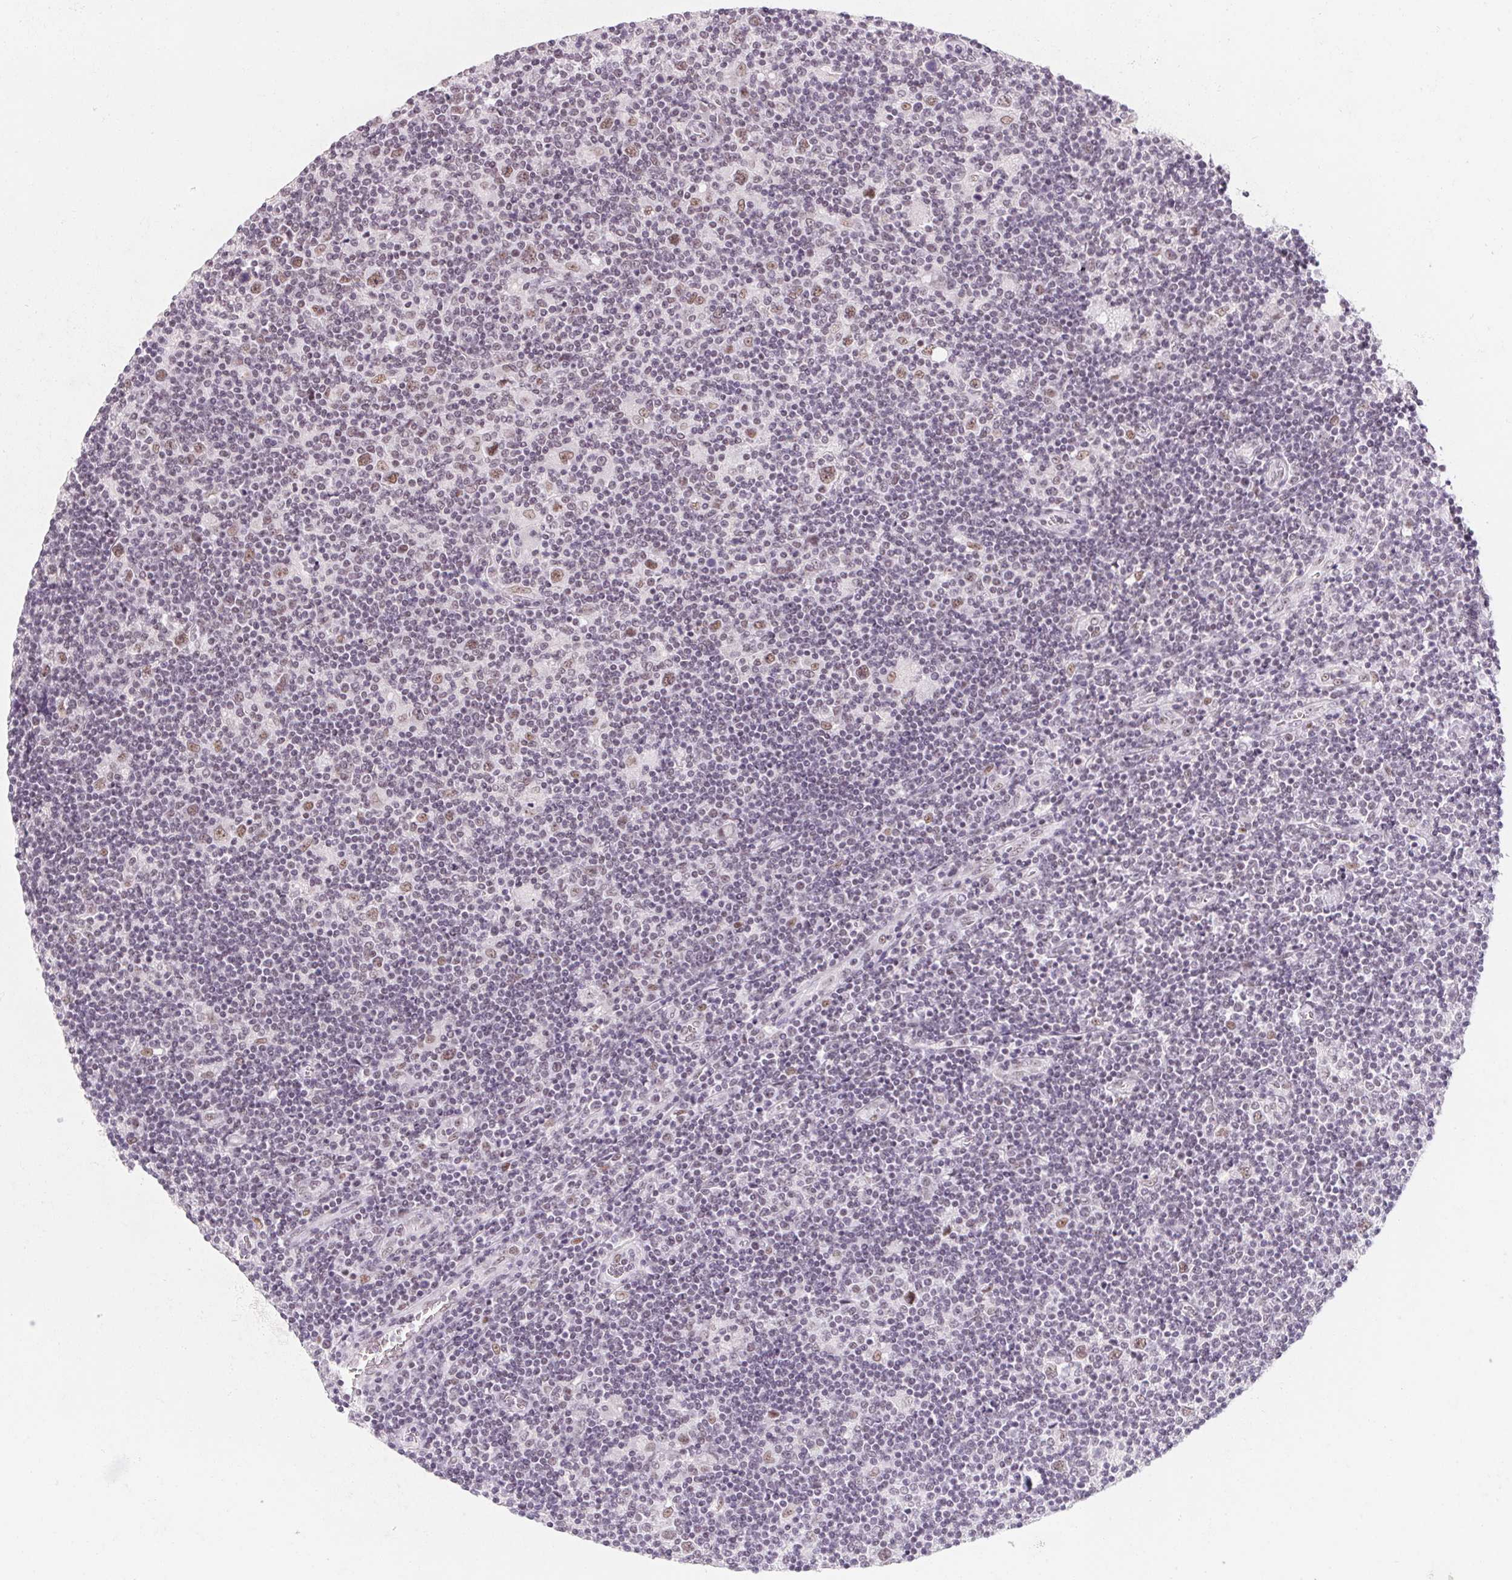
{"staining": {"intensity": "weak", "quantity": ">75%", "location": "nuclear"}, "tissue": "lymphoma", "cell_type": "Tumor cells", "image_type": "cancer", "snomed": [{"axis": "morphology", "description": "Hodgkin's disease, NOS"}, {"axis": "topography", "description": "Lymph node"}], "caption": "An image of Hodgkin's disease stained for a protein displays weak nuclear brown staining in tumor cells.", "gene": "ZIC4", "patient": {"sex": "male", "age": 40}}